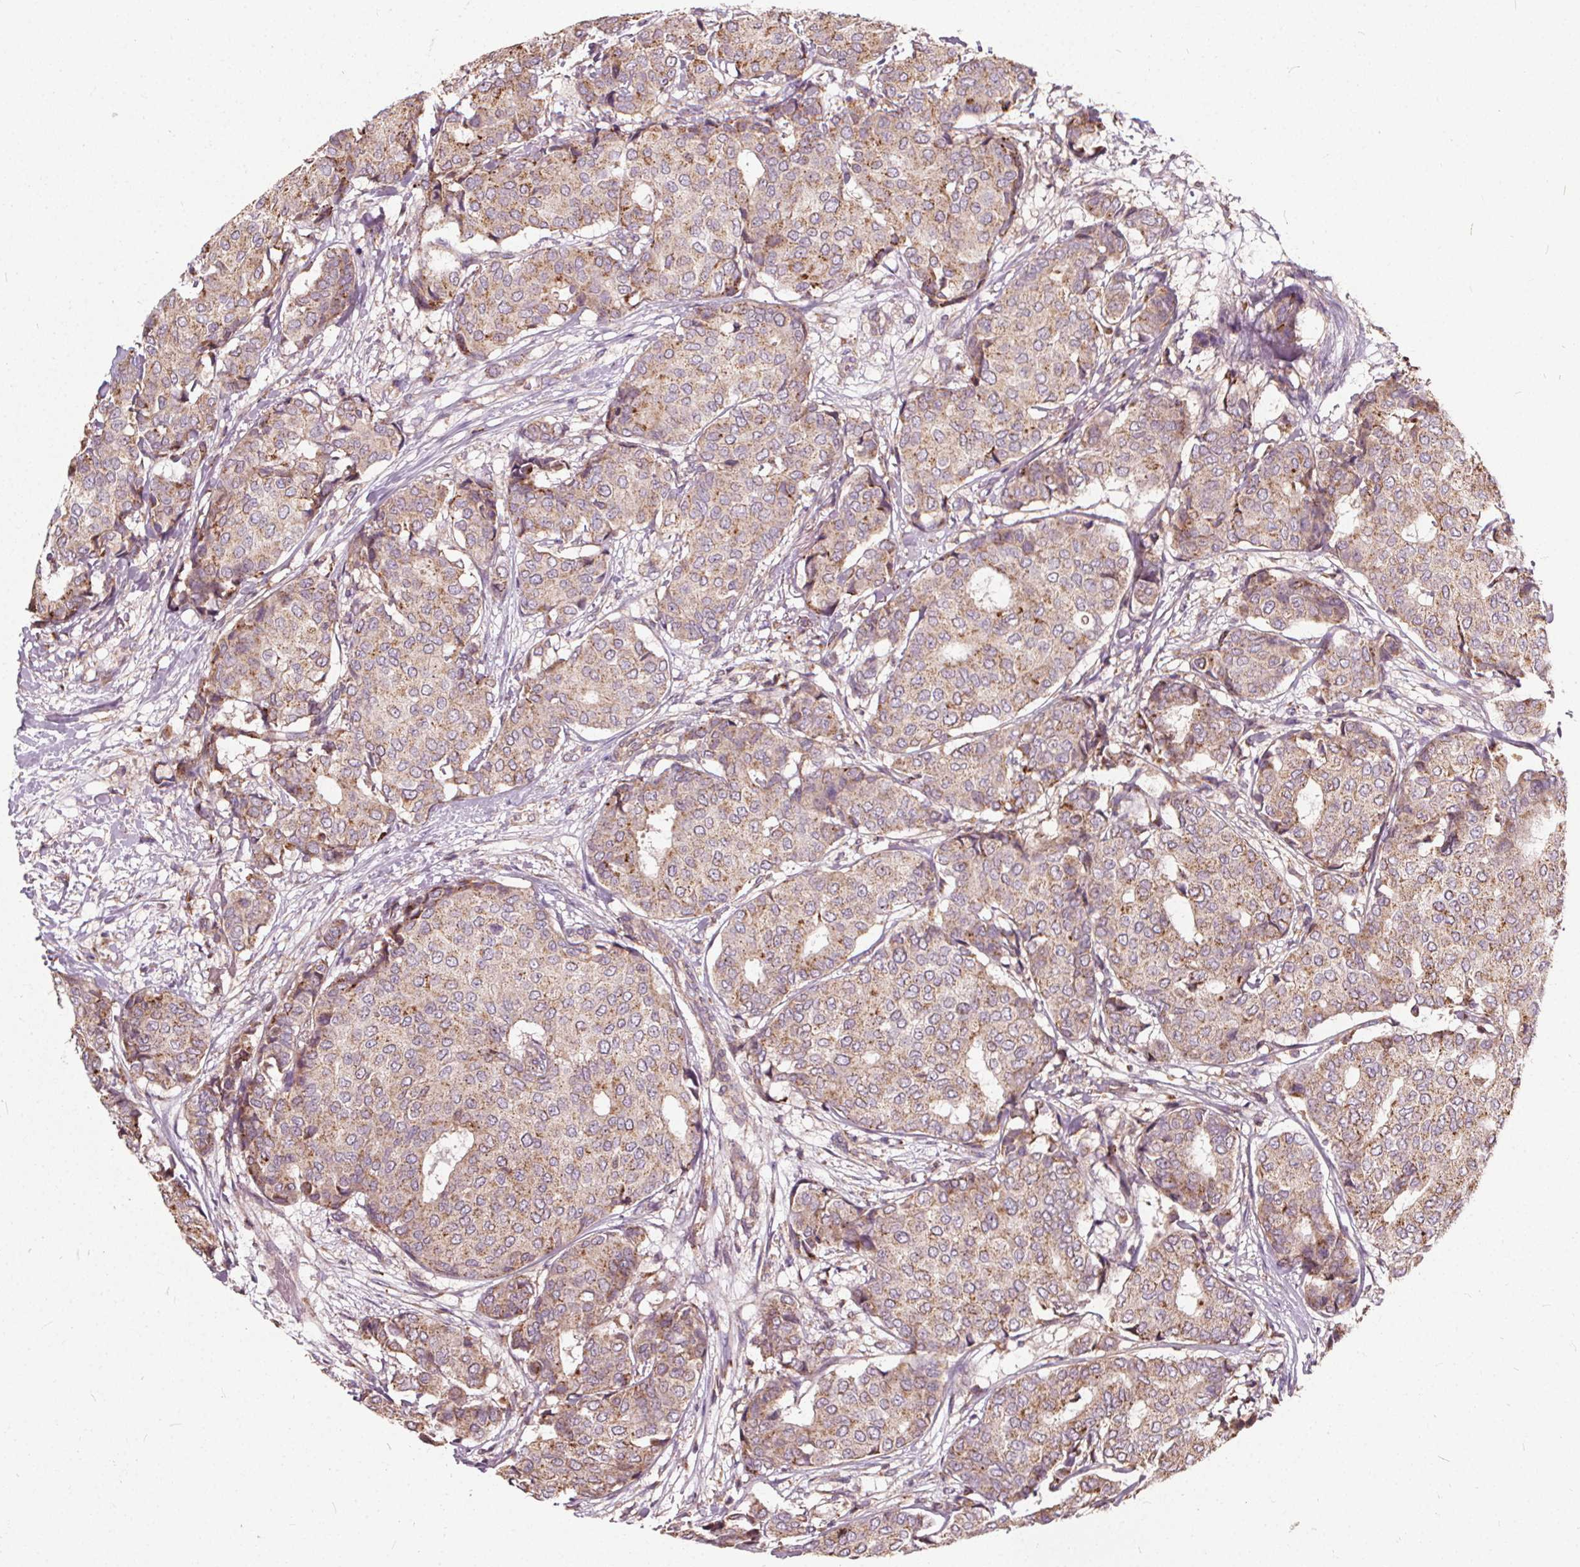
{"staining": {"intensity": "moderate", "quantity": ">75%", "location": "cytoplasmic/membranous"}, "tissue": "breast cancer", "cell_type": "Tumor cells", "image_type": "cancer", "snomed": [{"axis": "morphology", "description": "Duct carcinoma"}, {"axis": "topography", "description": "Breast"}], "caption": "A brown stain highlights moderate cytoplasmic/membranous staining of a protein in breast cancer (infiltrating ductal carcinoma) tumor cells. The protein of interest is stained brown, and the nuclei are stained in blue (DAB IHC with brightfield microscopy, high magnification).", "gene": "ORAI2", "patient": {"sex": "female", "age": 75}}